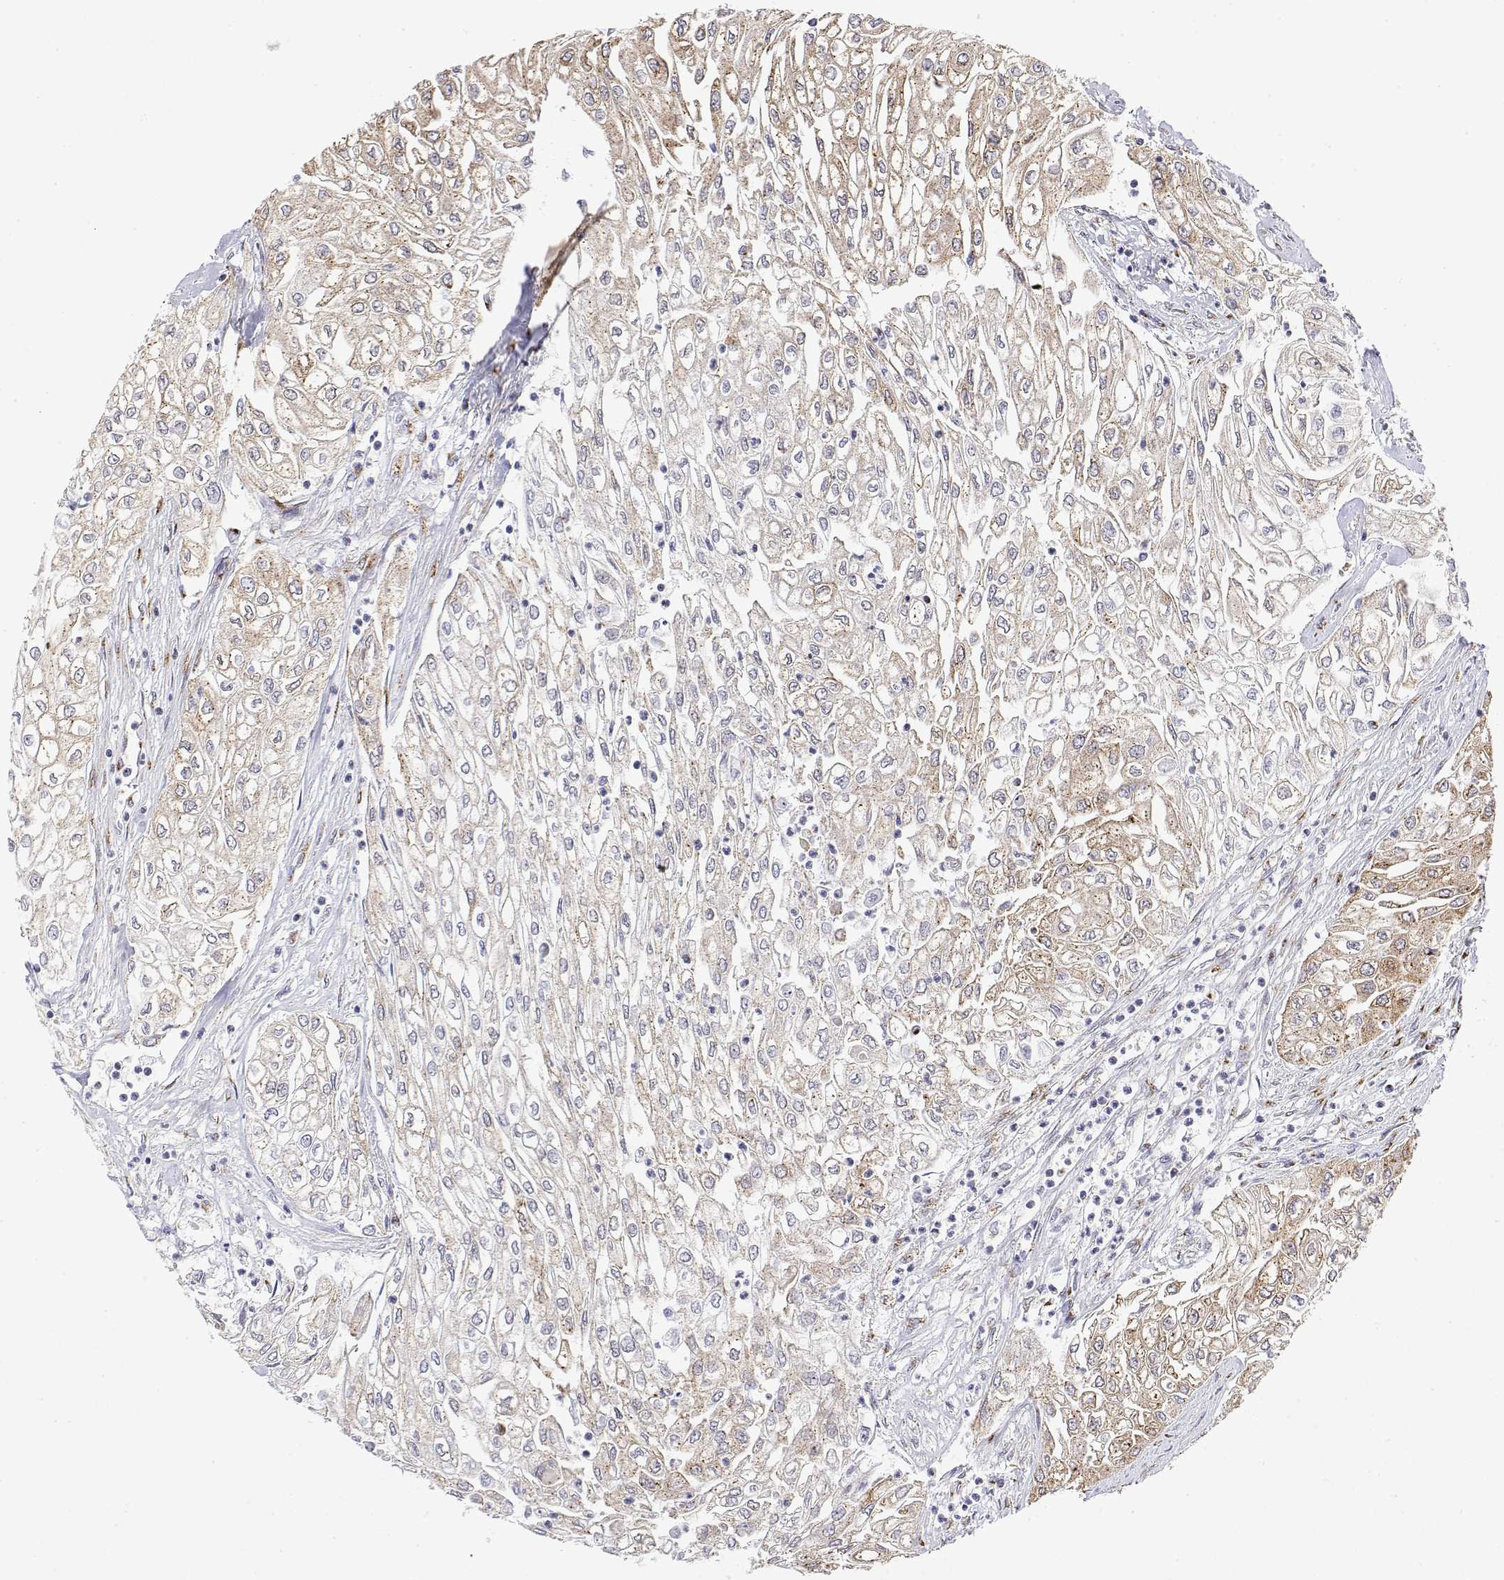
{"staining": {"intensity": "moderate", "quantity": "25%-75%", "location": "cytoplasmic/membranous"}, "tissue": "urothelial cancer", "cell_type": "Tumor cells", "image_type": "cancer", "snomed": [{"axis": "morphology", "description": "Urothelial carcinoma, High grade"}, {"axis": "topography", "description": "Urinary bladder"}], "caption": "The photomicrograph displays immunohistochemical staining of urothelial carcinoma (high-grade). There is moderate cytoplasmic/membranous staining is appreciated in about 25%-75% of tumor cells. (IHC, brightfield microscopy, high magnification).", "gene": "YIPF3", "patient": {"sex": "male", "age": 62}}